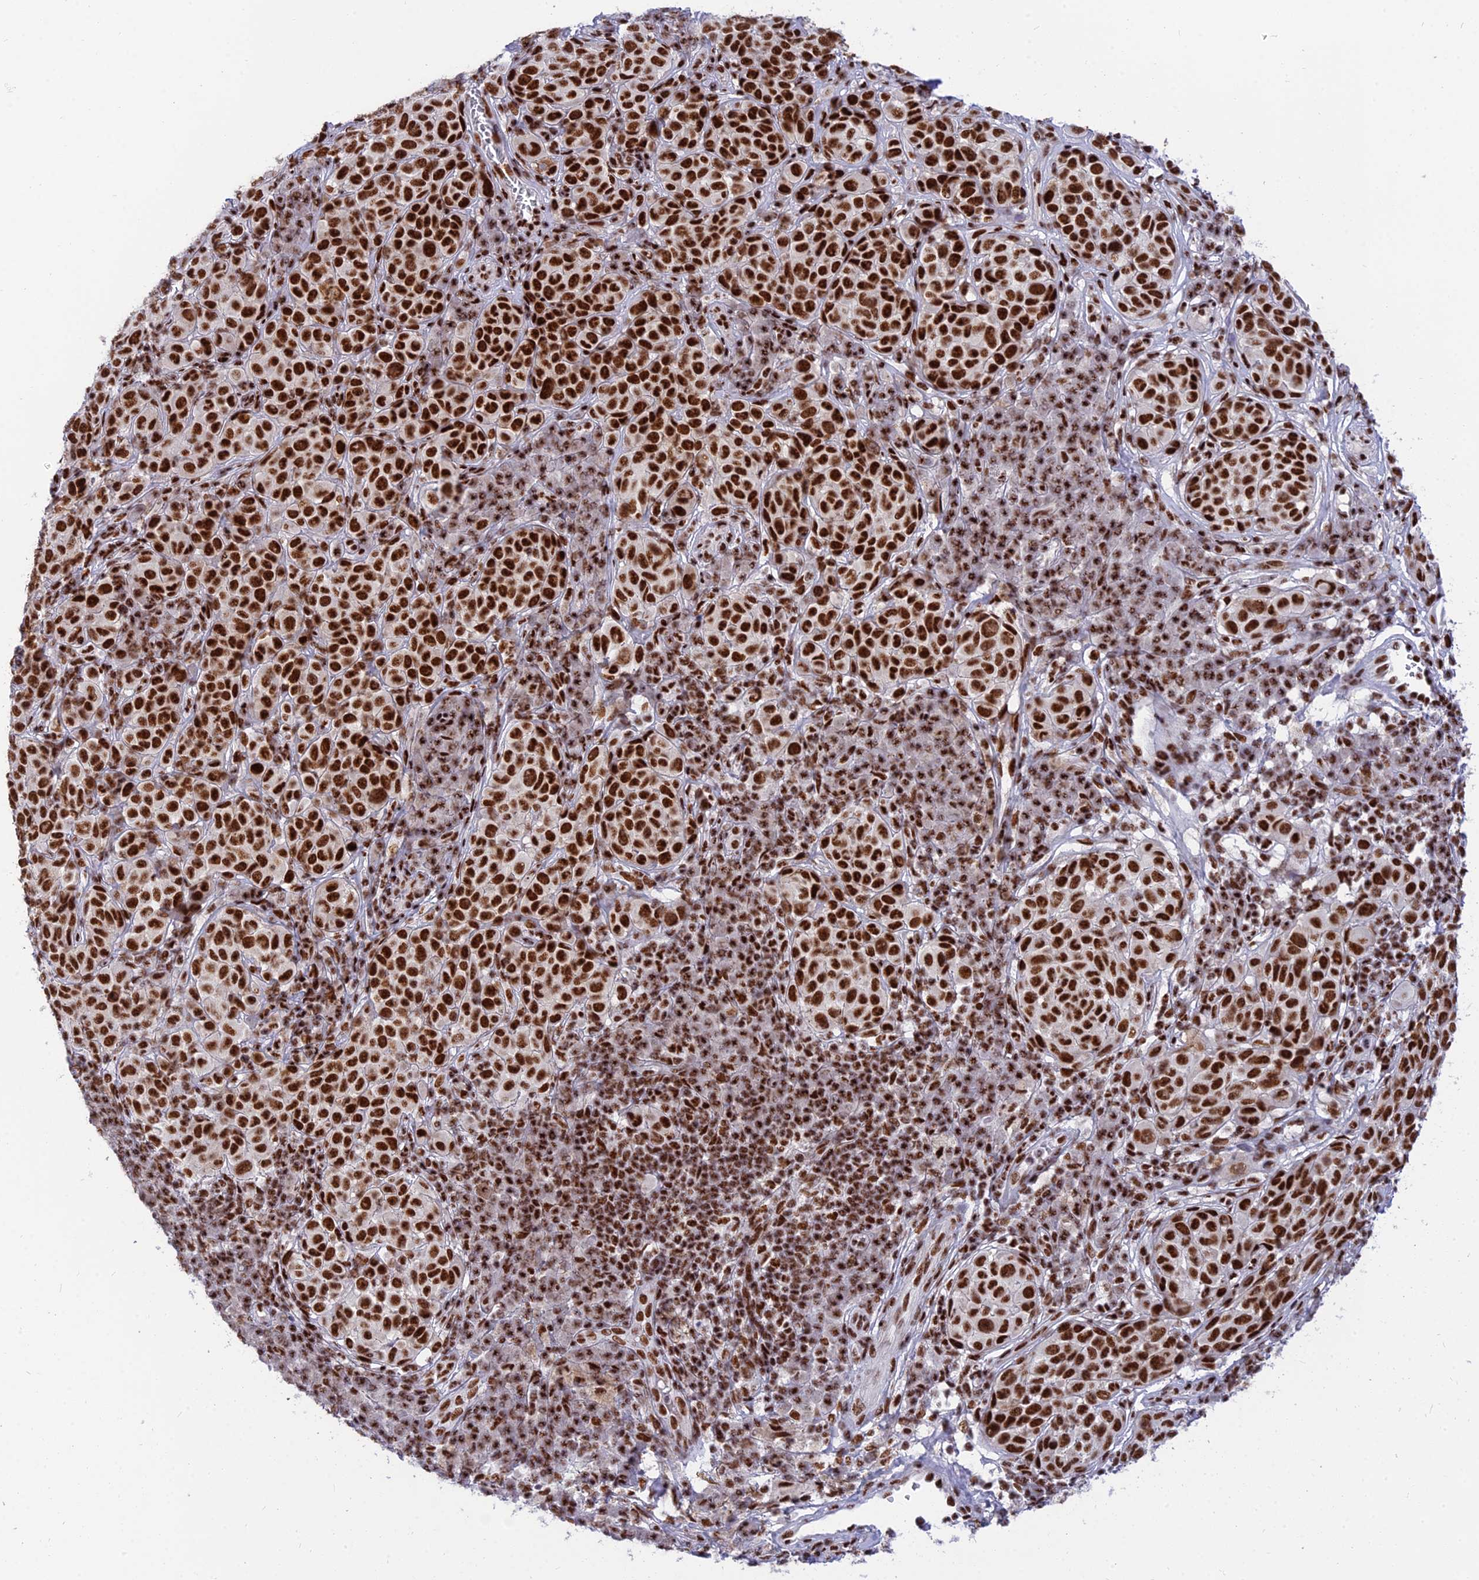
{"staining": {"intensity": "strong", "quantity": ">75%", "location": "nuclear"}, "tissue": "melanoma", "cell_type": "Tumor cells", "image_type": "cancer", "snomed": [{"axis": "morphology", "description": "Malignant melanoma, NOS"}, {"axis": "topography", "description": "Skin"}], "caption": "Protein analysis of melanoma tissue shows strong nuclear expression in approximately >75% of tumor cells.", "gene": "USP22", "patient": {"sex": "male", "age": 38}}